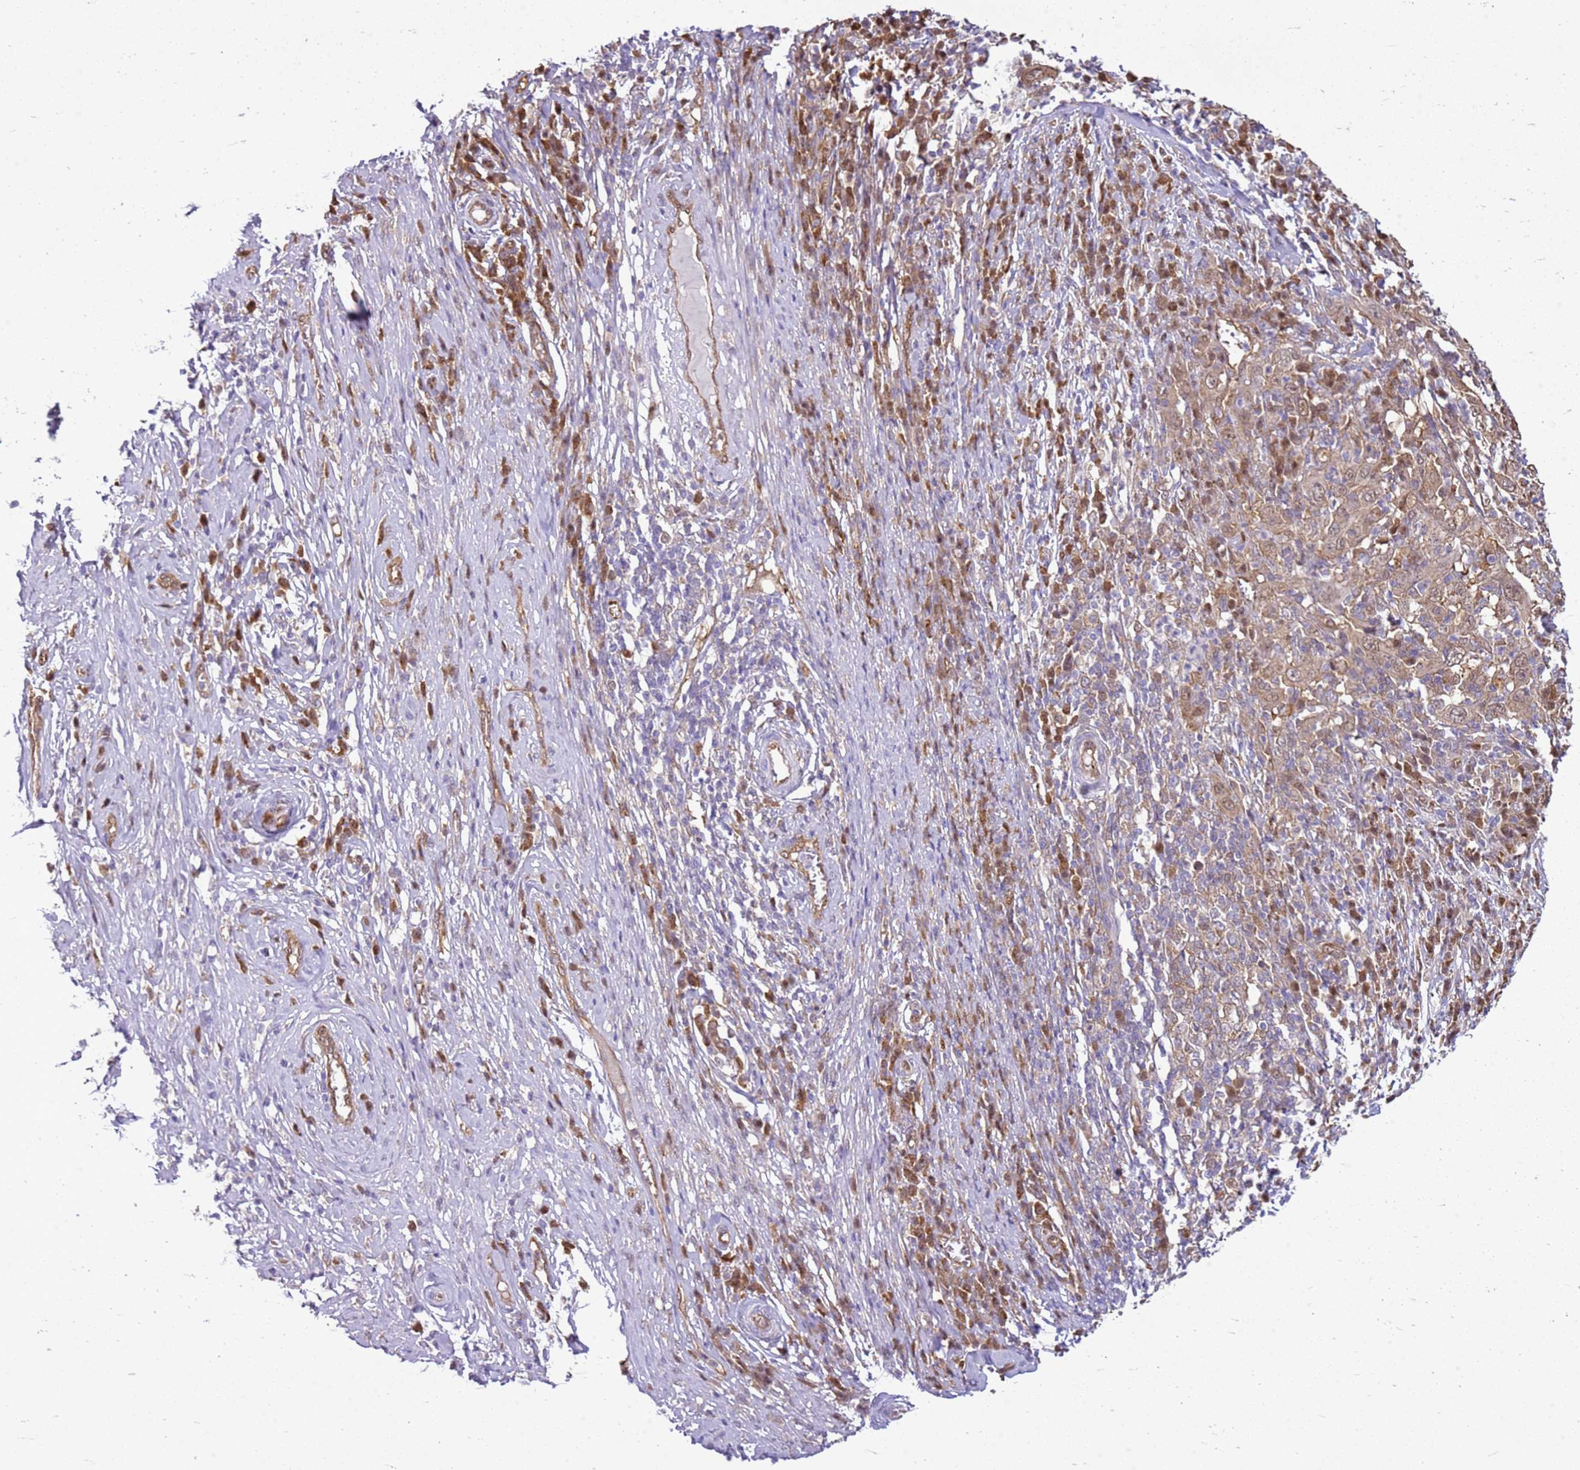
{"staining": {"intensity": "moderate", "quantity": ">75%", "location": "cytoplasmic/membranous"}, "tissue": "cervical cancer", "cell_type": "Tumor cells", "image_type": "cancer", "snomed": [{"axis": "morphology", "description": "Squamous cell carcinoma, NOS"}, {"axis": "topography", "description": "Cervix"}], "caption": "Immunohistochemical staining of human cervical cancer (squamous cell carcinoma) reveals medium levels of moderate cytoplasmic/membranous expression in about >75% of tumor cells.", "gene": "YWHAE", "patient": {"sex": "female", "age": 46}}